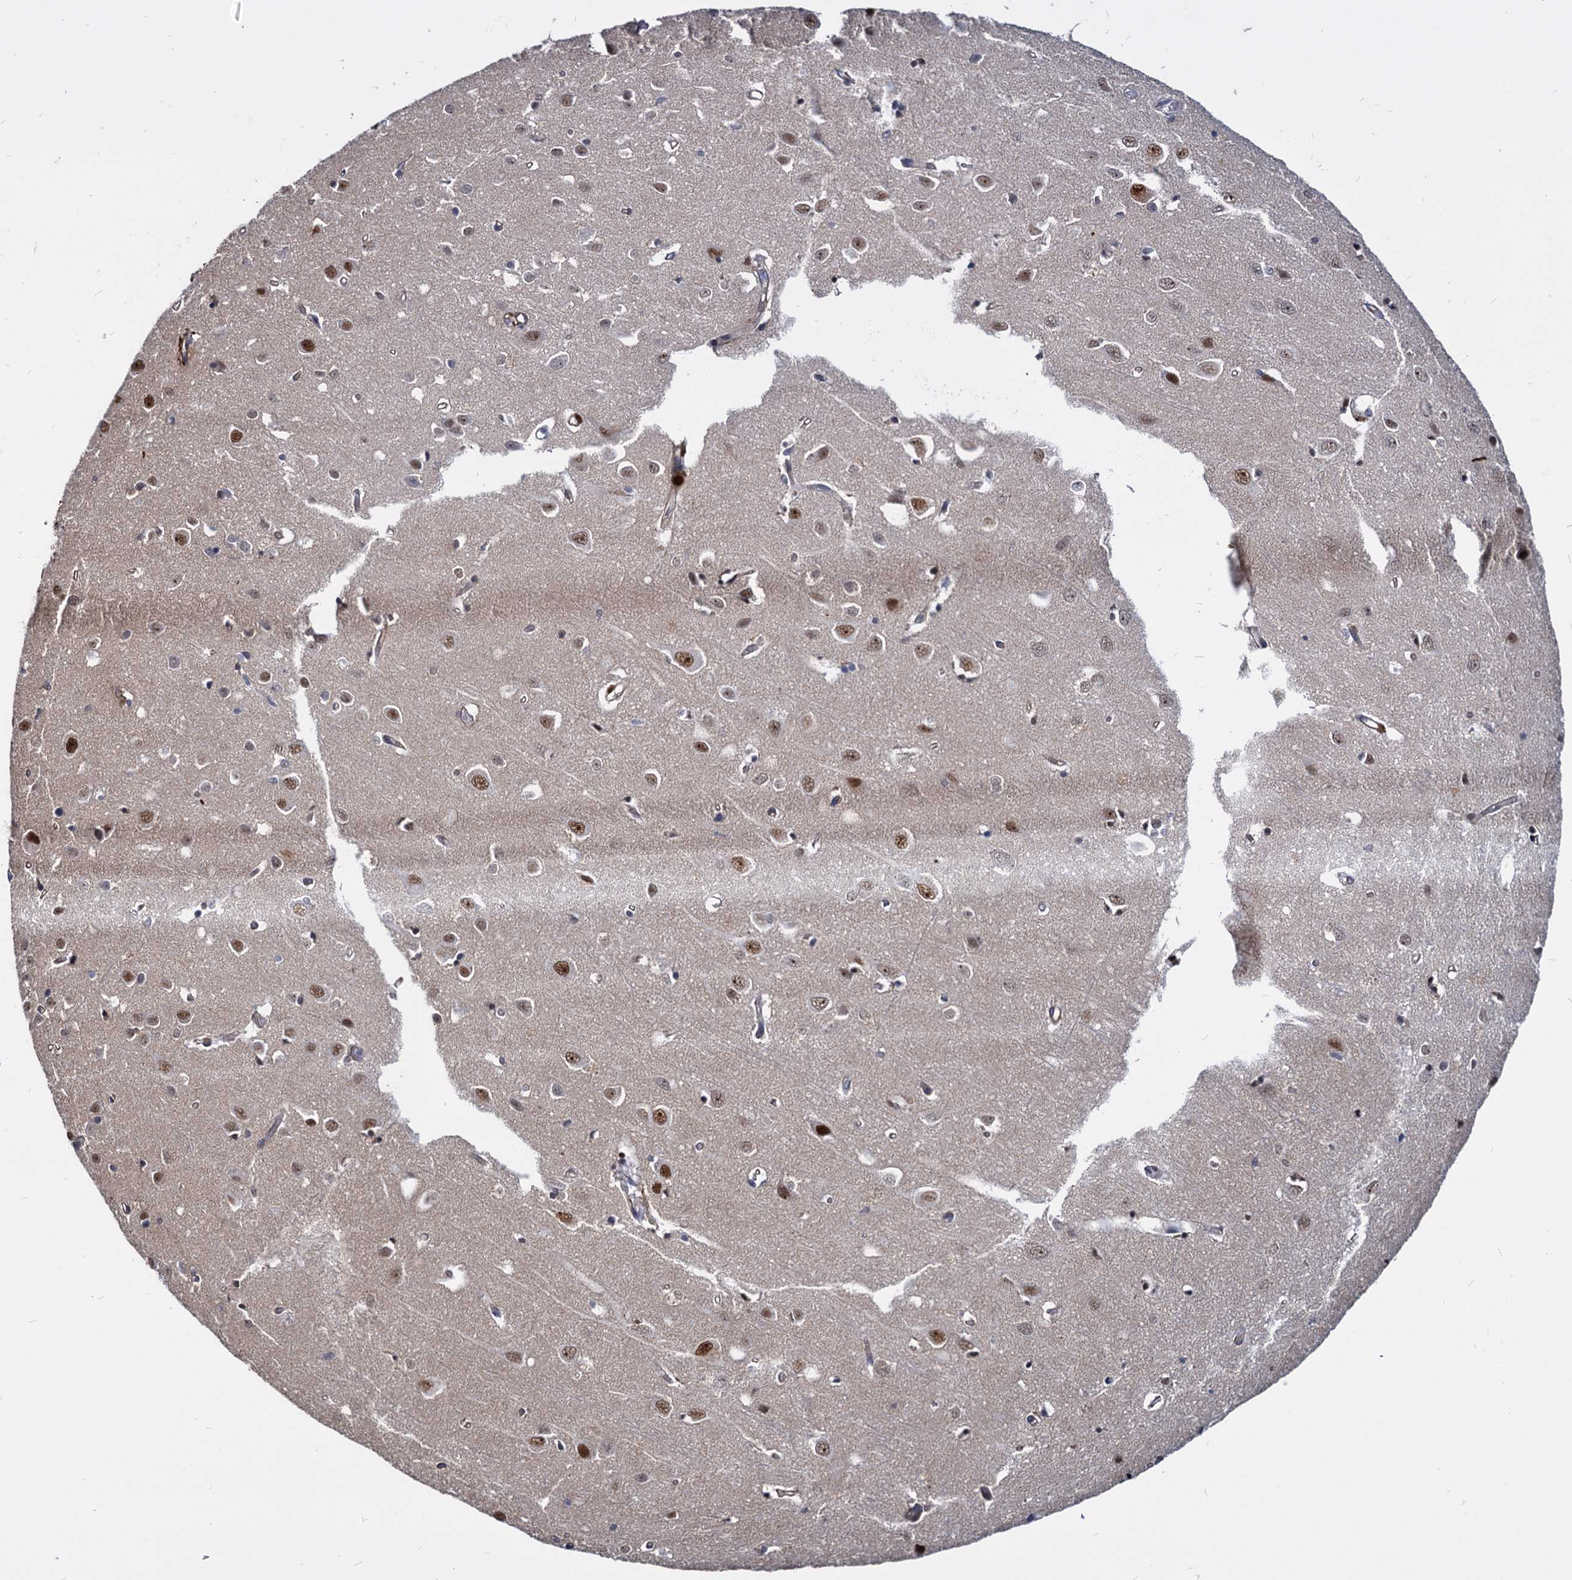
{"staining": {"intensity": "negative", "quantity": "none", "location": "none"}, "tissue": "cerebral cortex", "cell_type": "Endothelial cells", "image_type": "normal", "snomed": [{"axis": "morphology", "description": "Normal tissue, NOS"}, {"axis": "topography", "description": "Cerebral cortex"}], "caption": "A histopathology image of cerebral cortex stained for a protein exhibits no brown staining in endothelial cells. The staining is performed using DAB (3,3'-diaminobenzidine) brown chromogen with nuclei counter-stained in using hematoxylin.", "gene": "UBLCP1", "patient": {"sex": "female", "age": 64}}